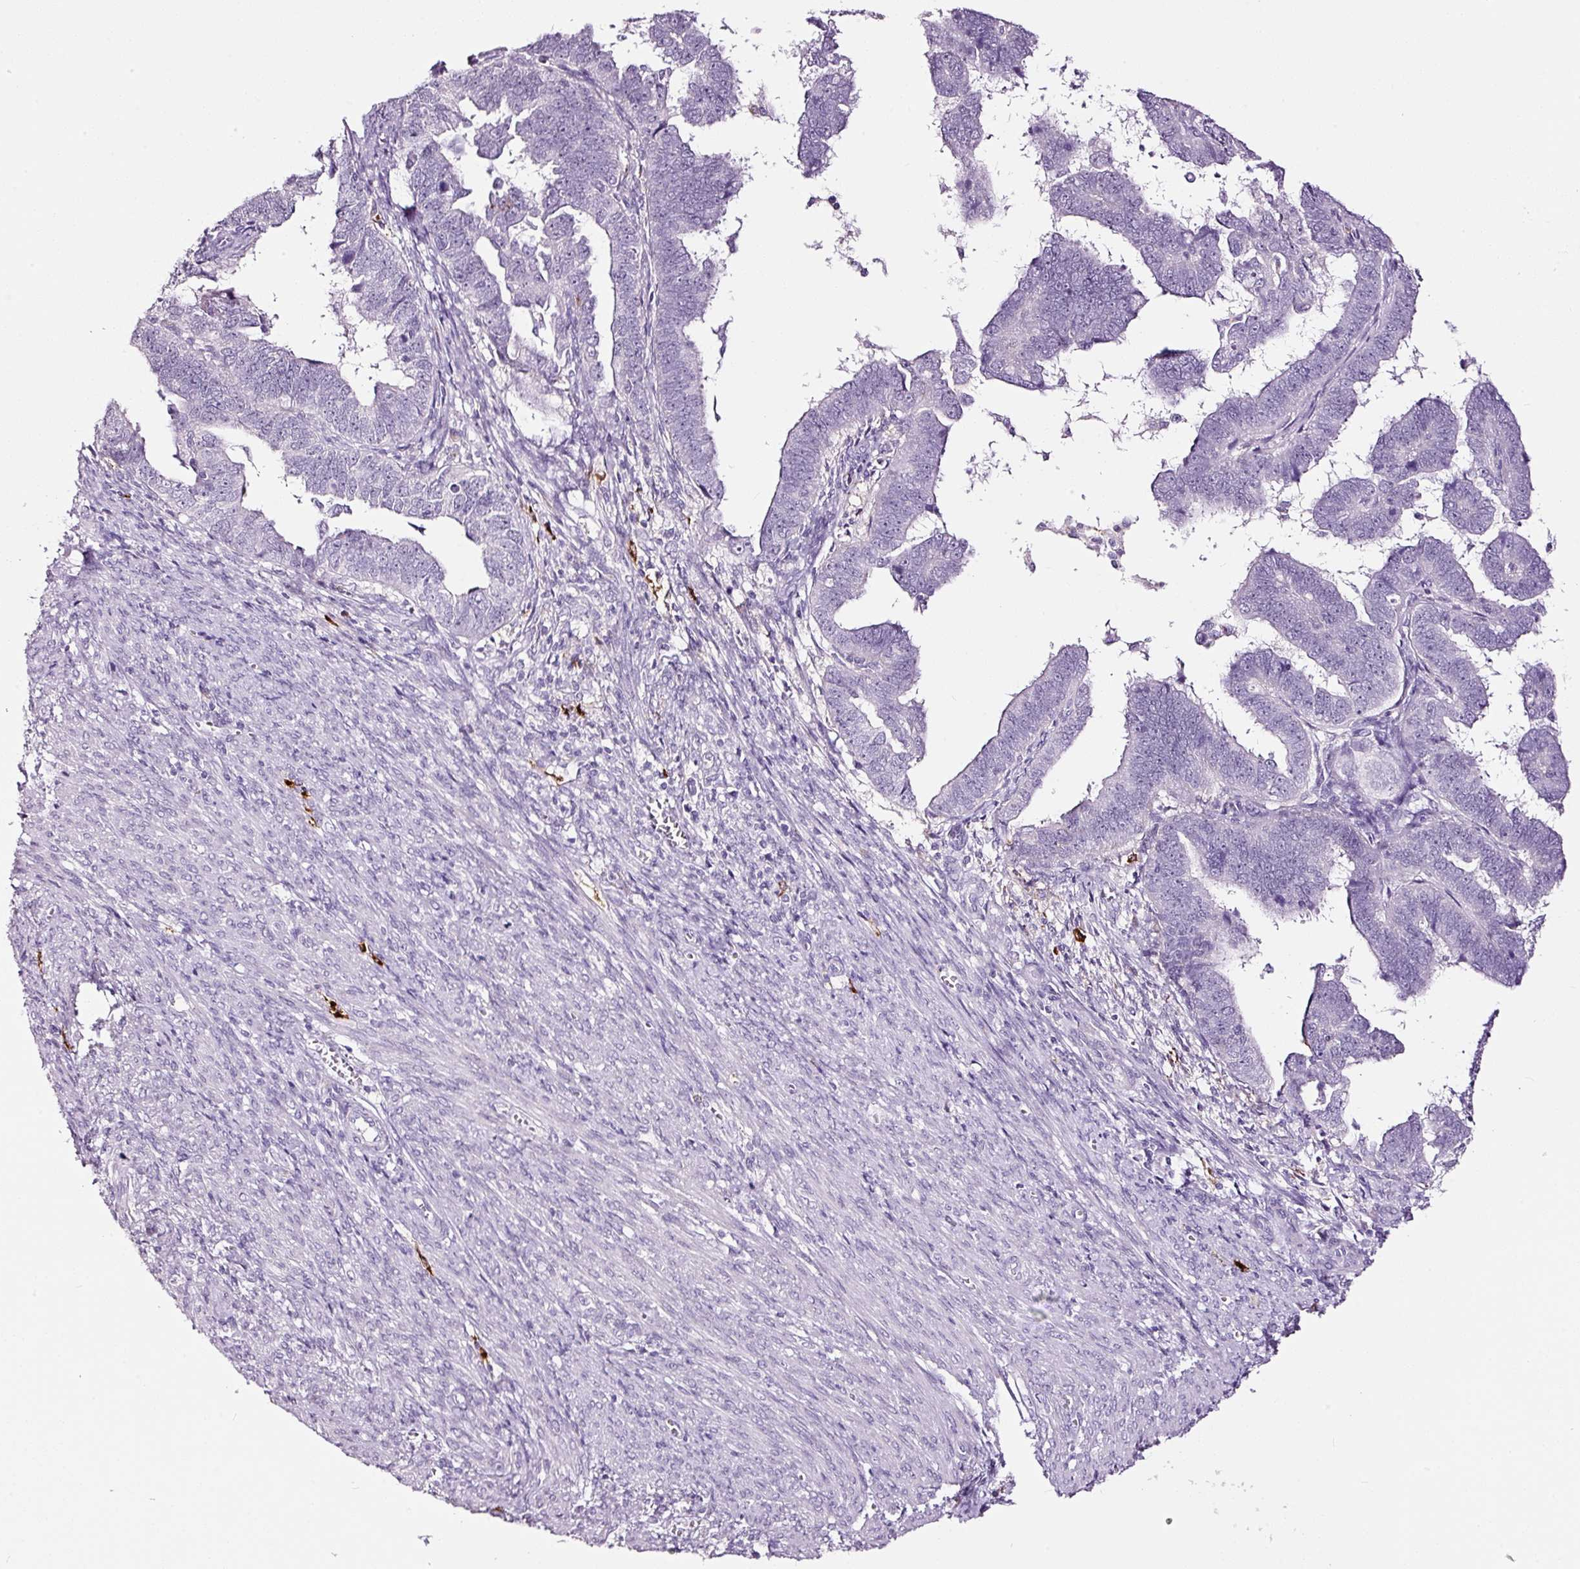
{"staining": {"intensity": "negative", "quantity": "none", "location": "none"}, "tissue": "endometrial cancer", "cell_type": "Tumor cells", "image_type": "cancer", "snomed": [{"axis": "morphology", "description": "Adenocarcinoma, NOS"}, {"axis": "topography", "description": "Endometrium"}], "caption": "A micrograph of endometrial cancer (adenocarcinoma) stained for a protein exhibits no brown staining in tumor cells. The staining is performed using DAB (3,3'-diaminobenzidine) brown chromogen with nuclei counter-stained in using hematoxylin.", "gene": "LAMP3", "patient": {"sex": "female", "age": 75}}